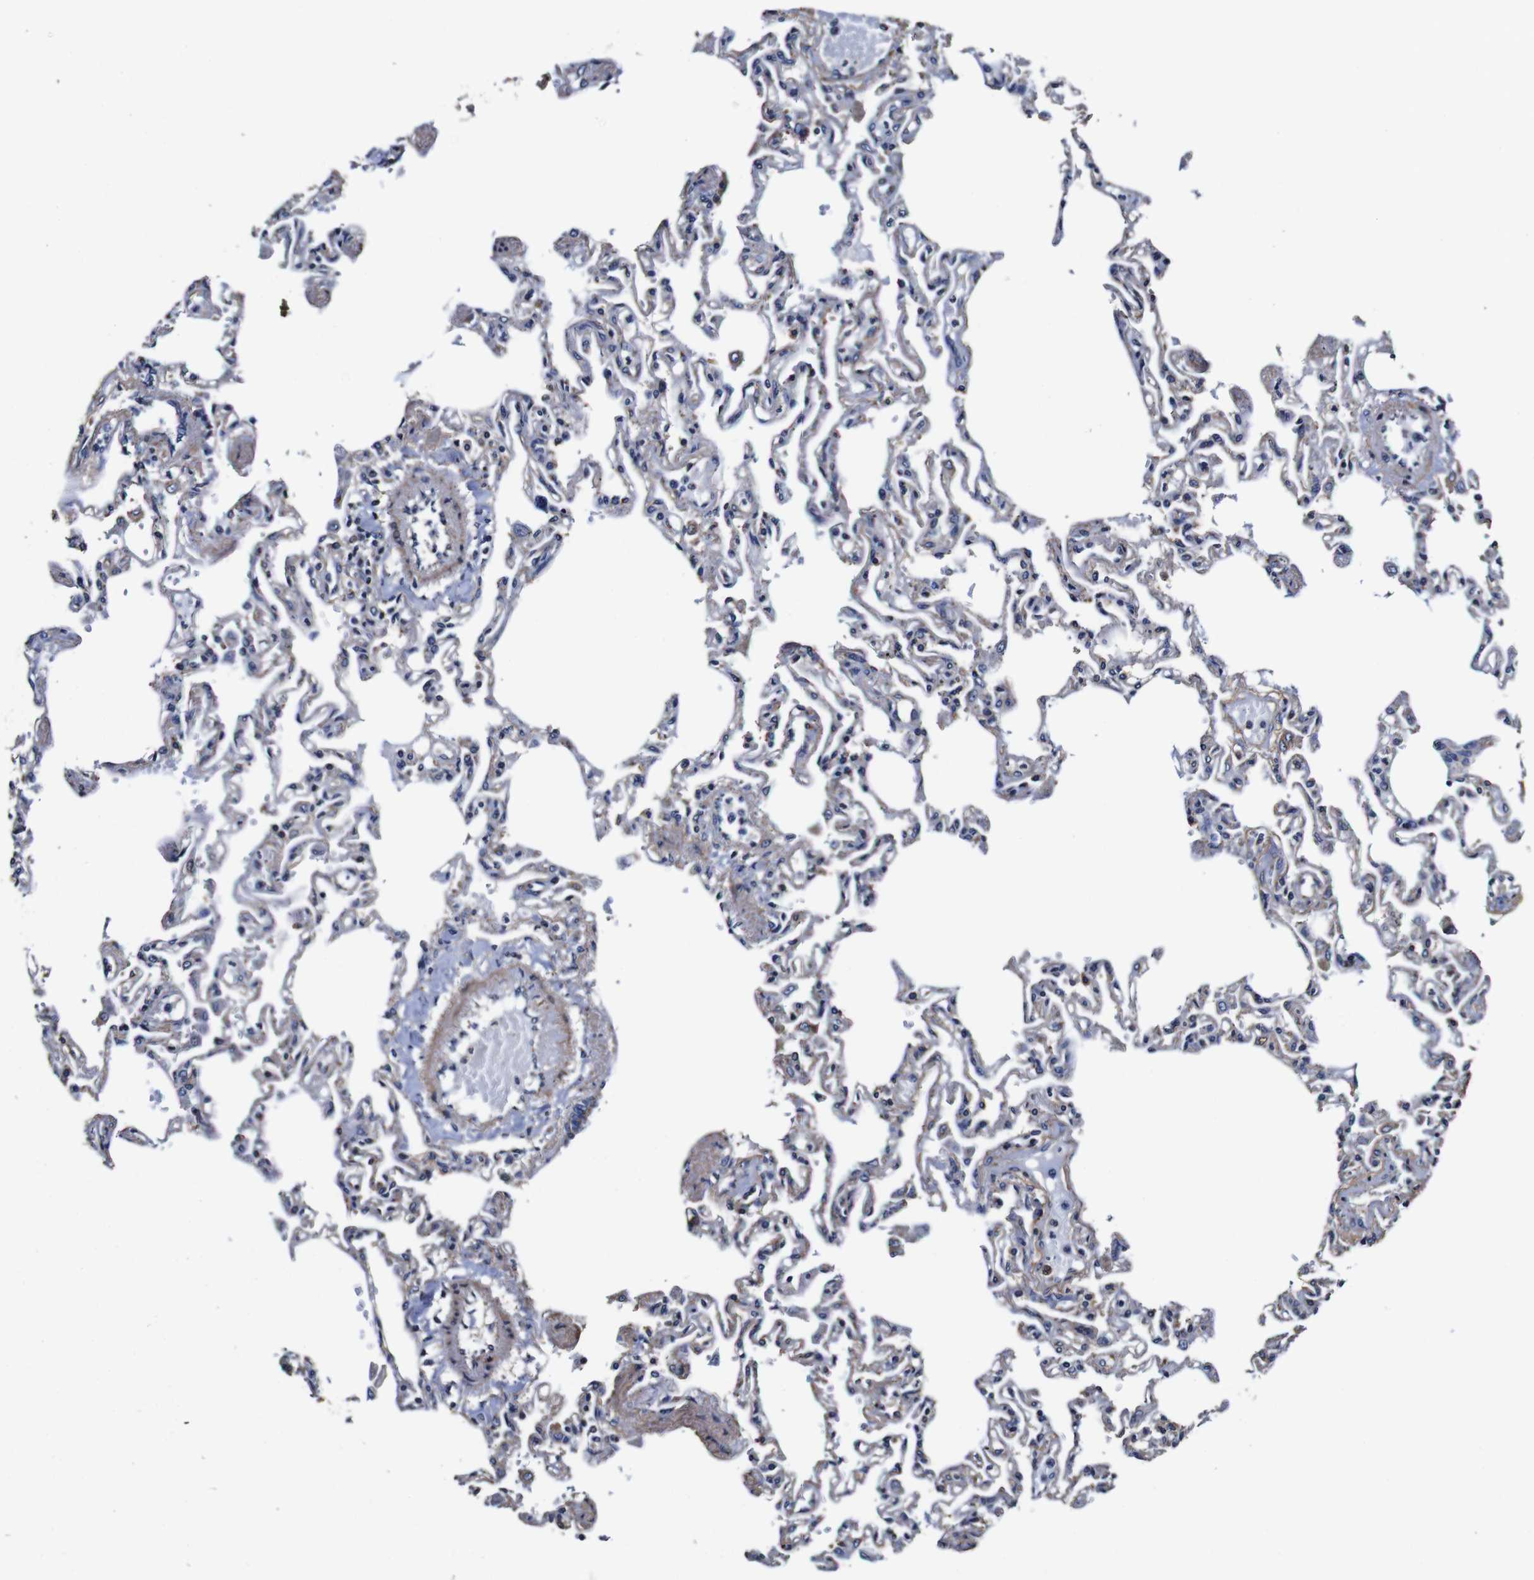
{"staining": {"intensity": "weak", "quantity": "<25%", "location": "cytoplasmic/membranous"}, "tissue": "lung", "cell_type": "Alveolar cells", "image_type": "normal", "snomed": [{"axis": "morphology", "description": "Normal tissue, NOS"}, {"axis": "topography", "description": "Lung"}], "caption": "Alveolar cells show no significant expression in benign lung. (Immunohistochemistry (ihc), brightfield microscopy, high magnification).", "gene": "PDCD6IP", "patient": {"sex": "male", "age": 21}}